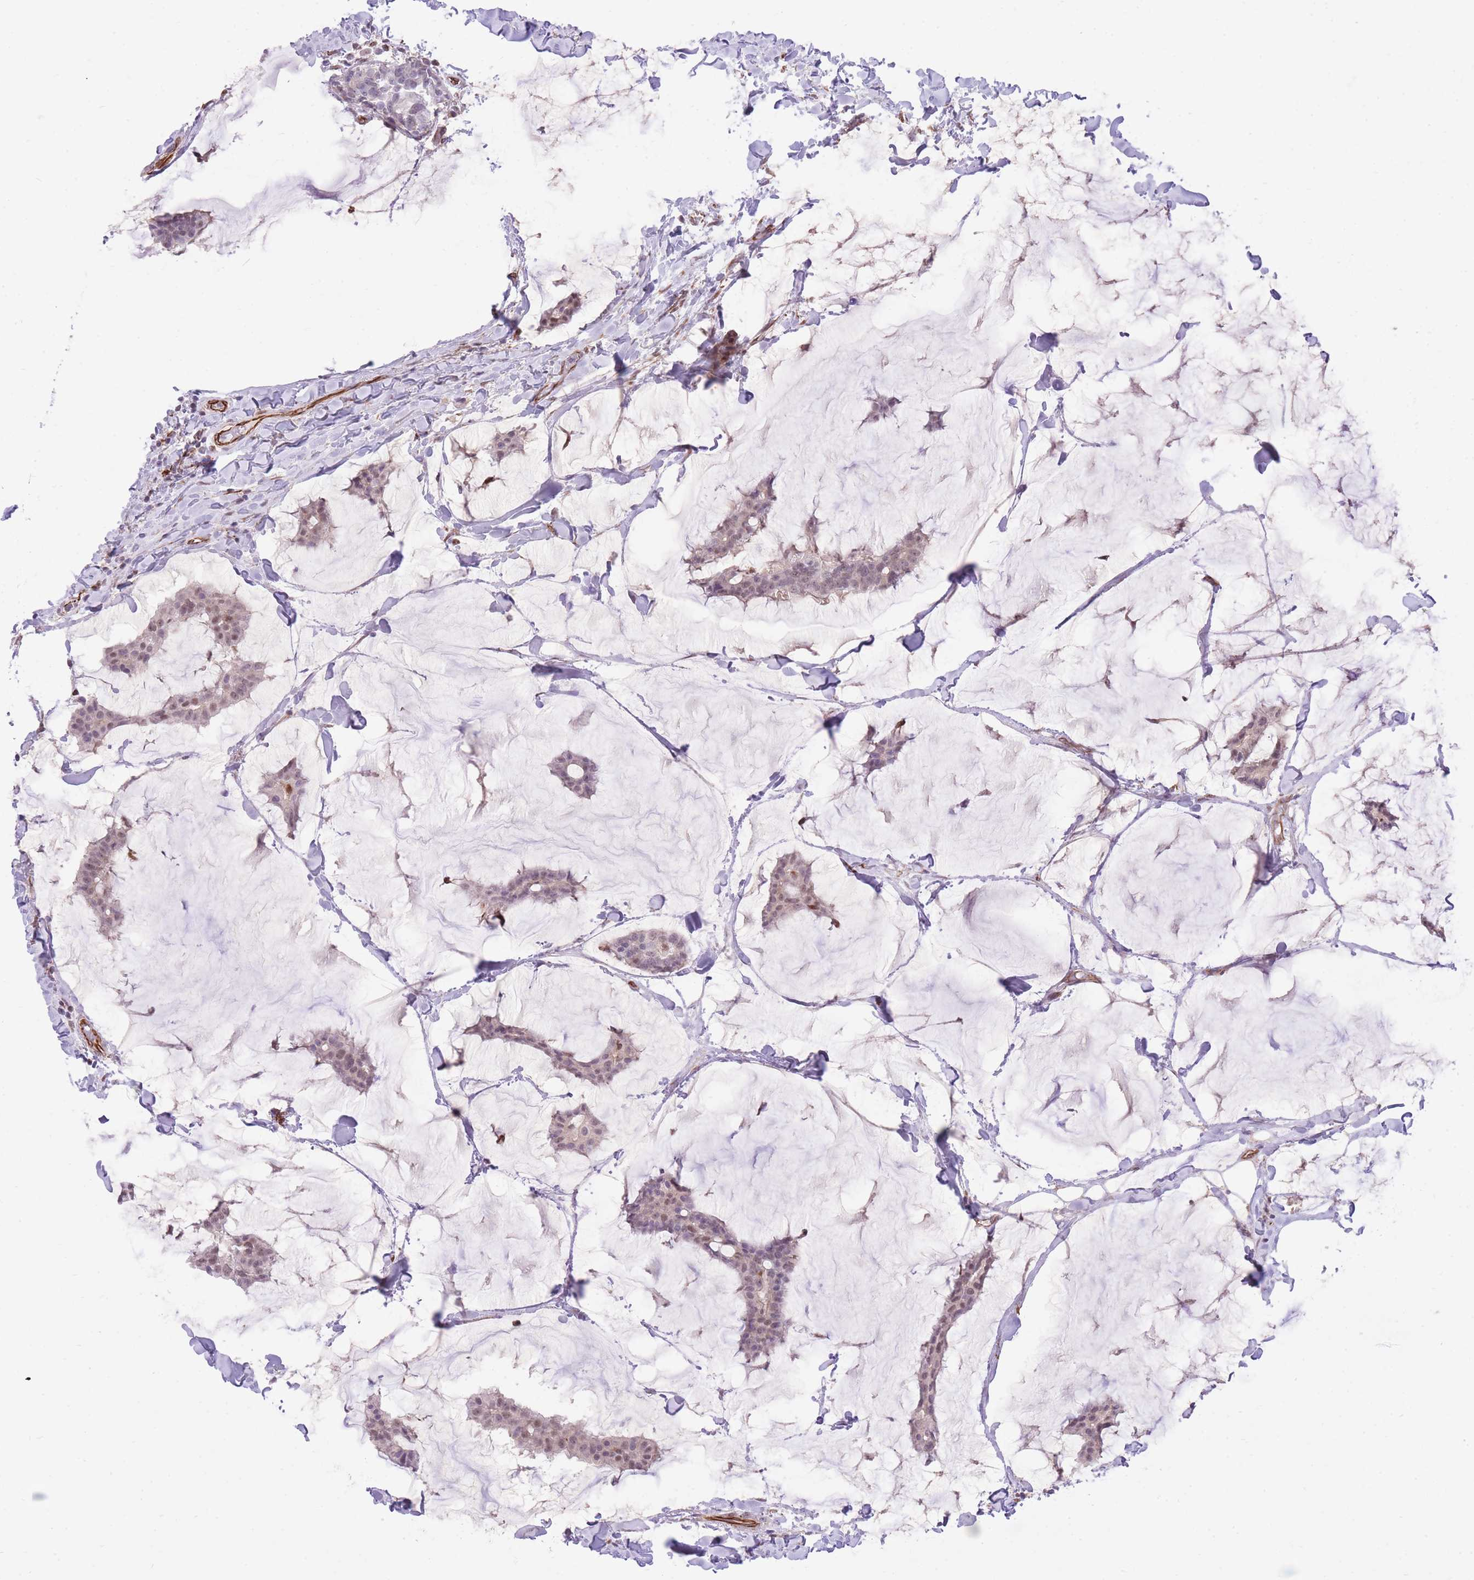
{"staining": {"intensity": "weak", "quantity": "<25%", "location": "nuclear"}, "tissue": "breast cancer", "cell_type": "Tumor cells", "image_type": "cancer", "snomed": [{"axis": "morphology", "description": "Duct carcinoma"}, {"axis": "topography", "description": "Breast"}], "caption": "Immunohistochemistry micrograph of breast cancer stained for a protein (brown), which shows no expression in tumor cells.", "gene": "ELL", "patient": {"sex": "female", "age": 93}}